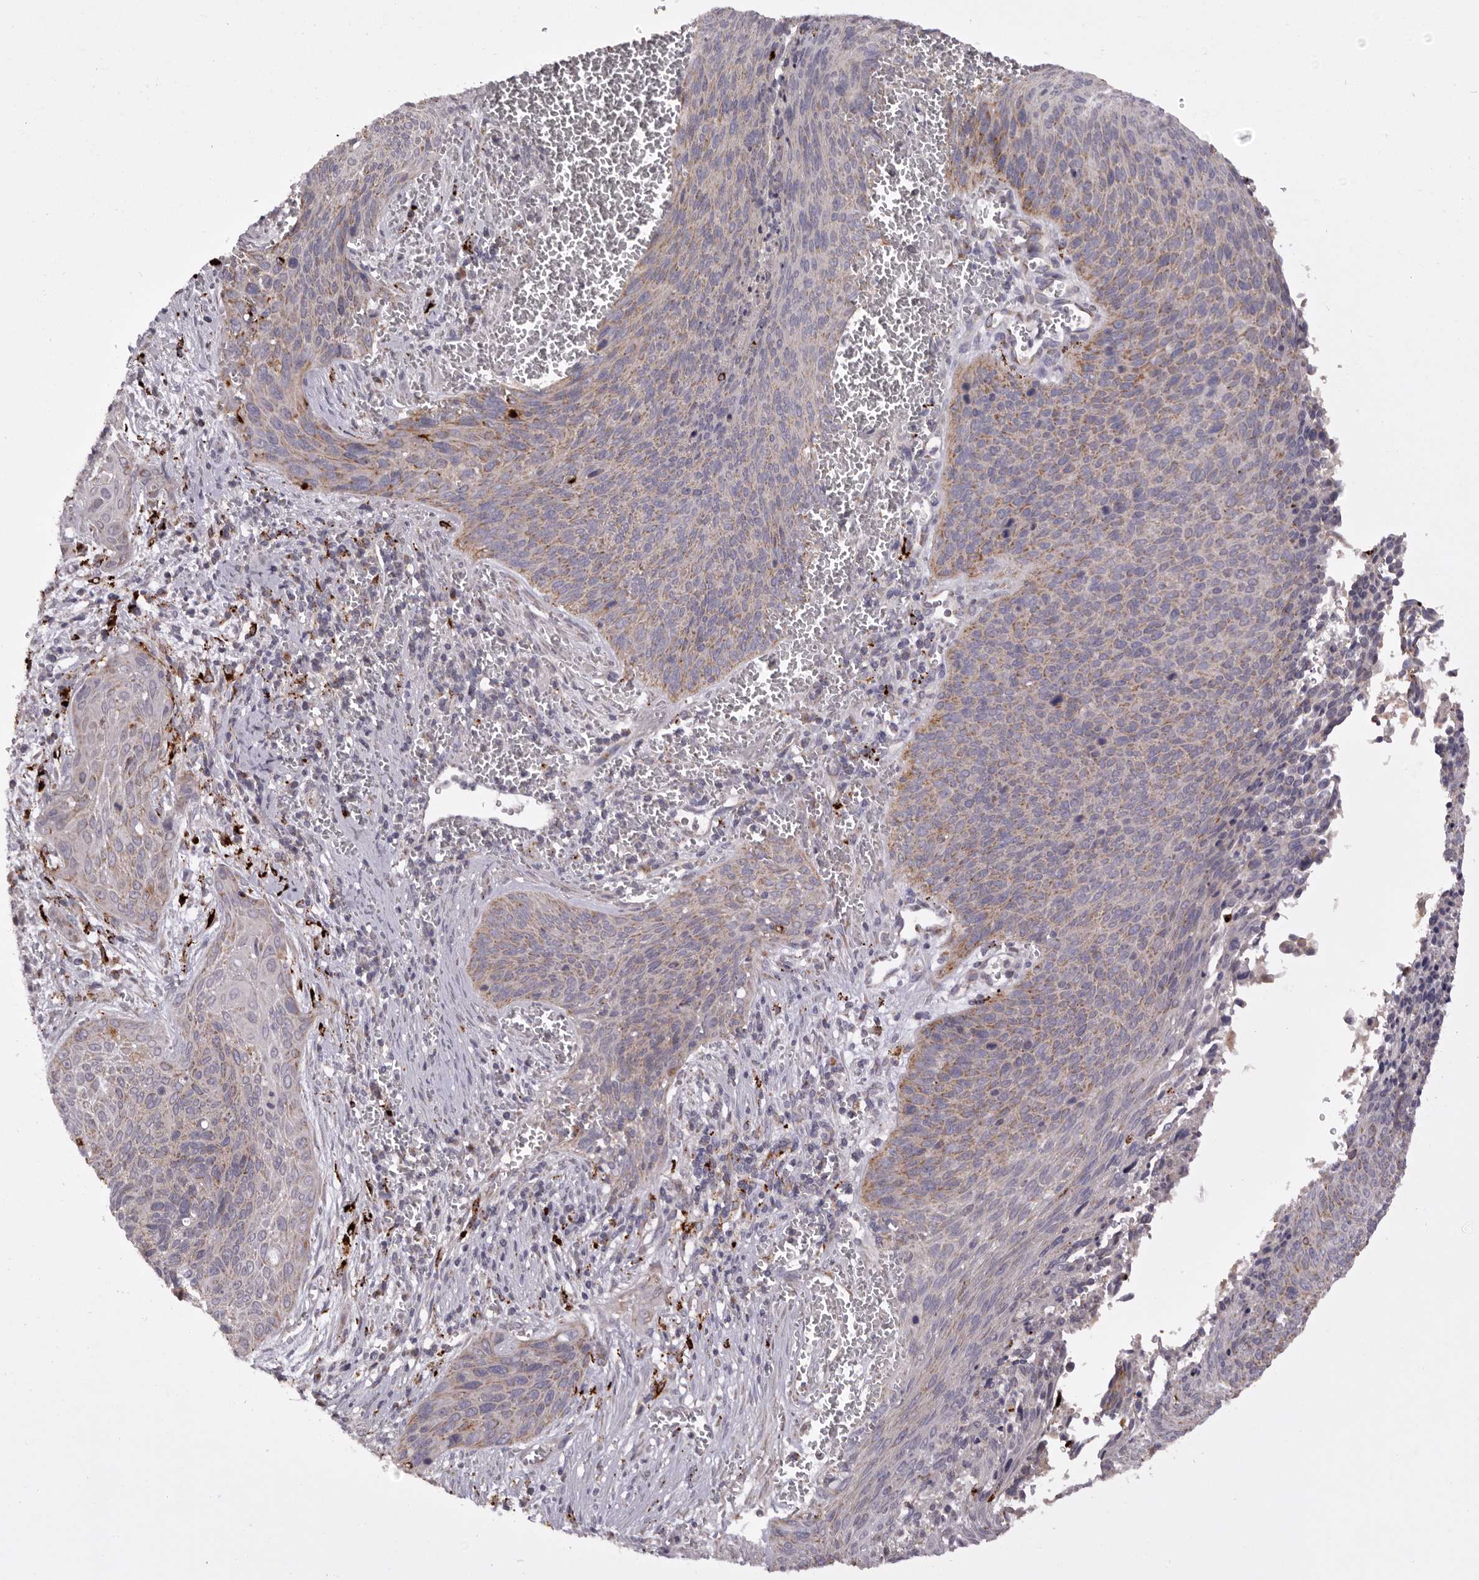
{"staining": {"intensity": "weak", "quantity": ">75%", "location": "cytoplasmic/membranous"}, "tissue": "cervical cancer", "cell_type": "Tumor cells", "image_type": "cancer", "snomed": [{"axis": "morphology", "description": "Squamous cell carcinoma, NOS"}, {"axis": "topography", "description": "Cervix"}], "caption": "Human cervical squamous cell carcinoma stained for a protein (brown) demonstrates weak cytoplasmic/membranous positive positivity in approximately >75% of tumor cells.", "gene": "MECR", "patient": {"sex": "female", "age": 55}}